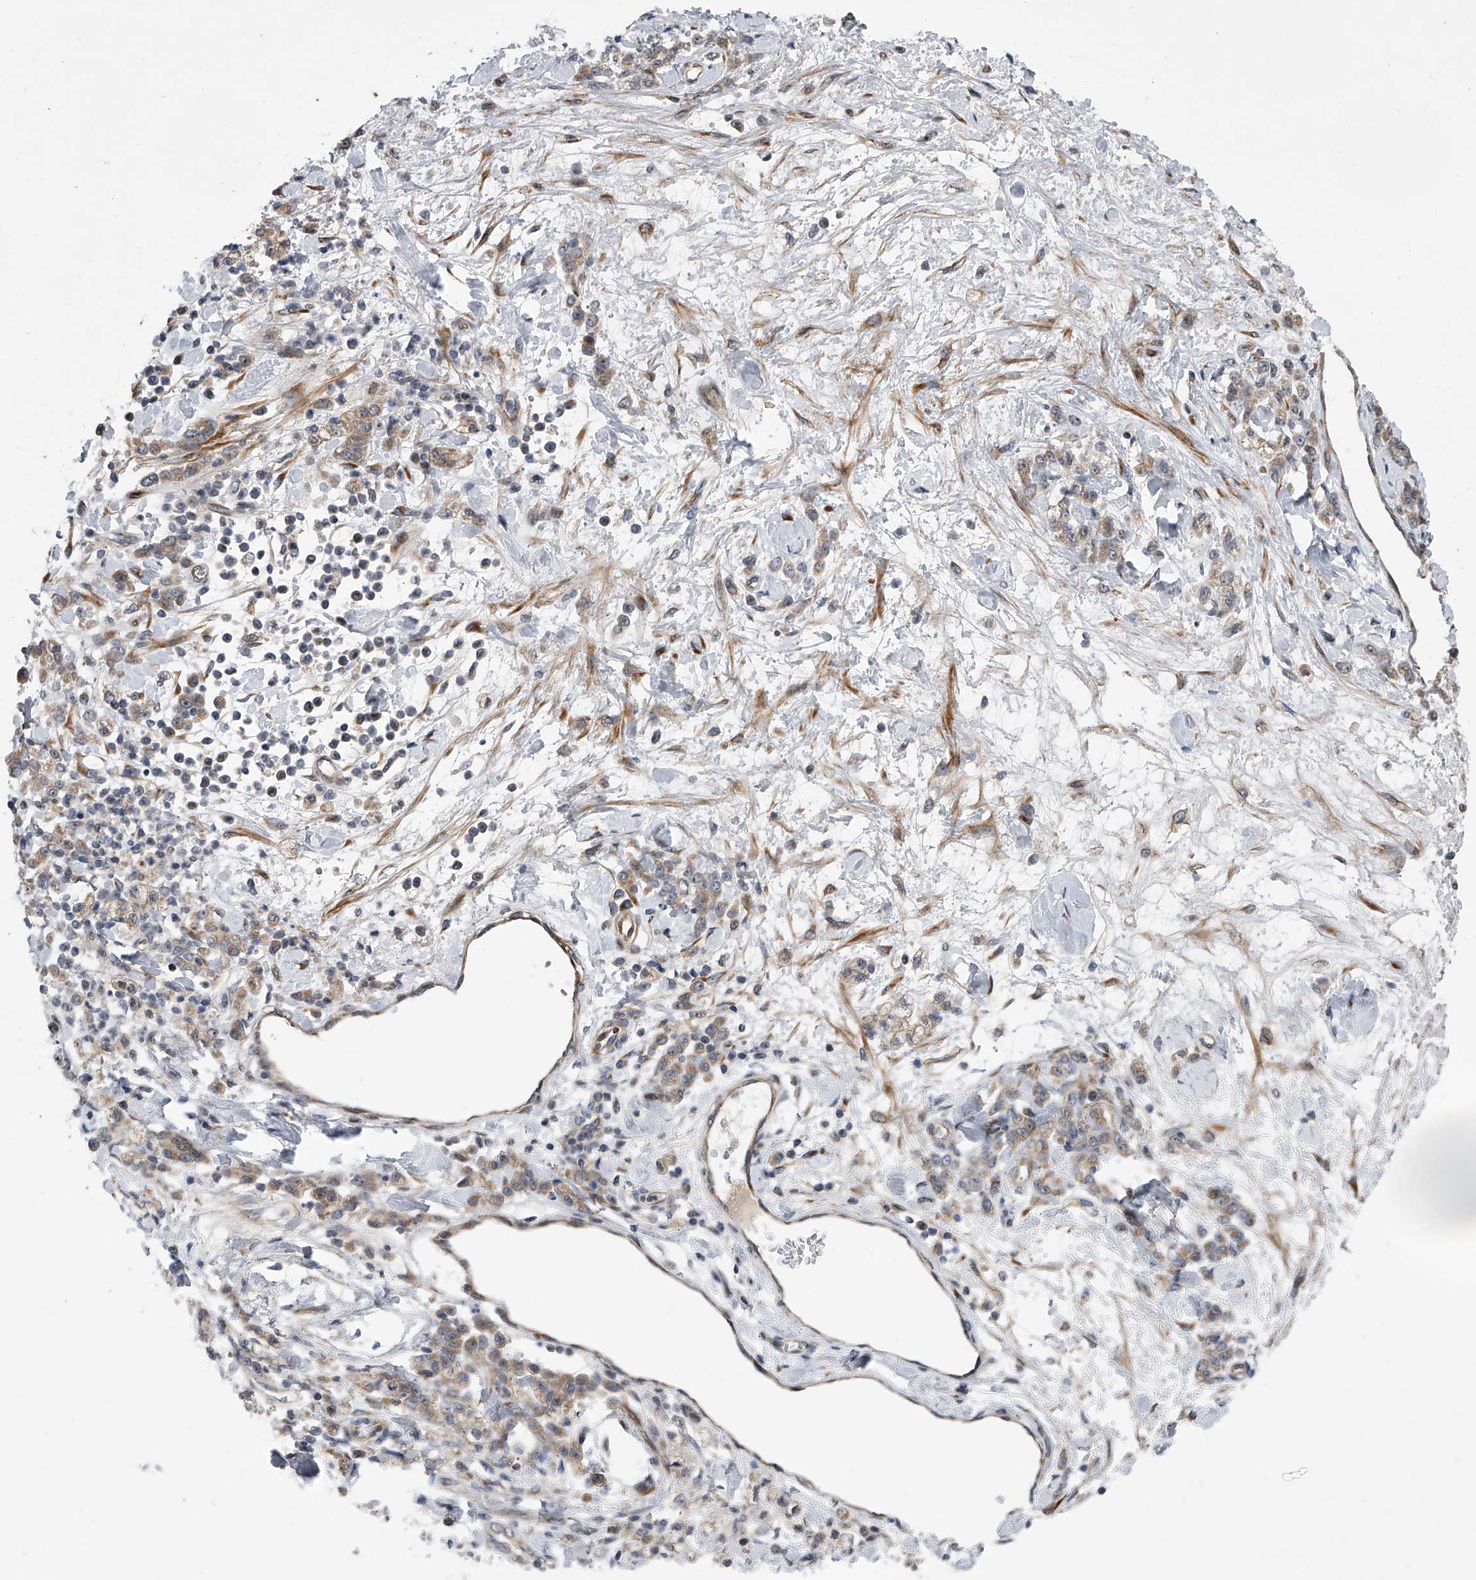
{"staining": {"intensity": "weak", "quantity": ">75%", "location": "cytoplasmic/membranous"}, "tissue": "stomach cancer", "cell_type": "Tumor cells", "image_type": "cancer", "snomed": [{"axis": "morphology", "description": "Normal tissue, NOS"}, {"axis": "morphology", "description": "Adenocarcinoma, NOS"}, {"axis": "topography", "description": "Stomach"}], "caption": "Immunohistochemical staining of human stomach cancer (adenocarcinoma) shows low levels of weak cytoplasmic/membranous protein expression in approximately >75% of tumor cells.", "gene": "DLGAP2", "patient": {"sex": "male", "age": 82}}